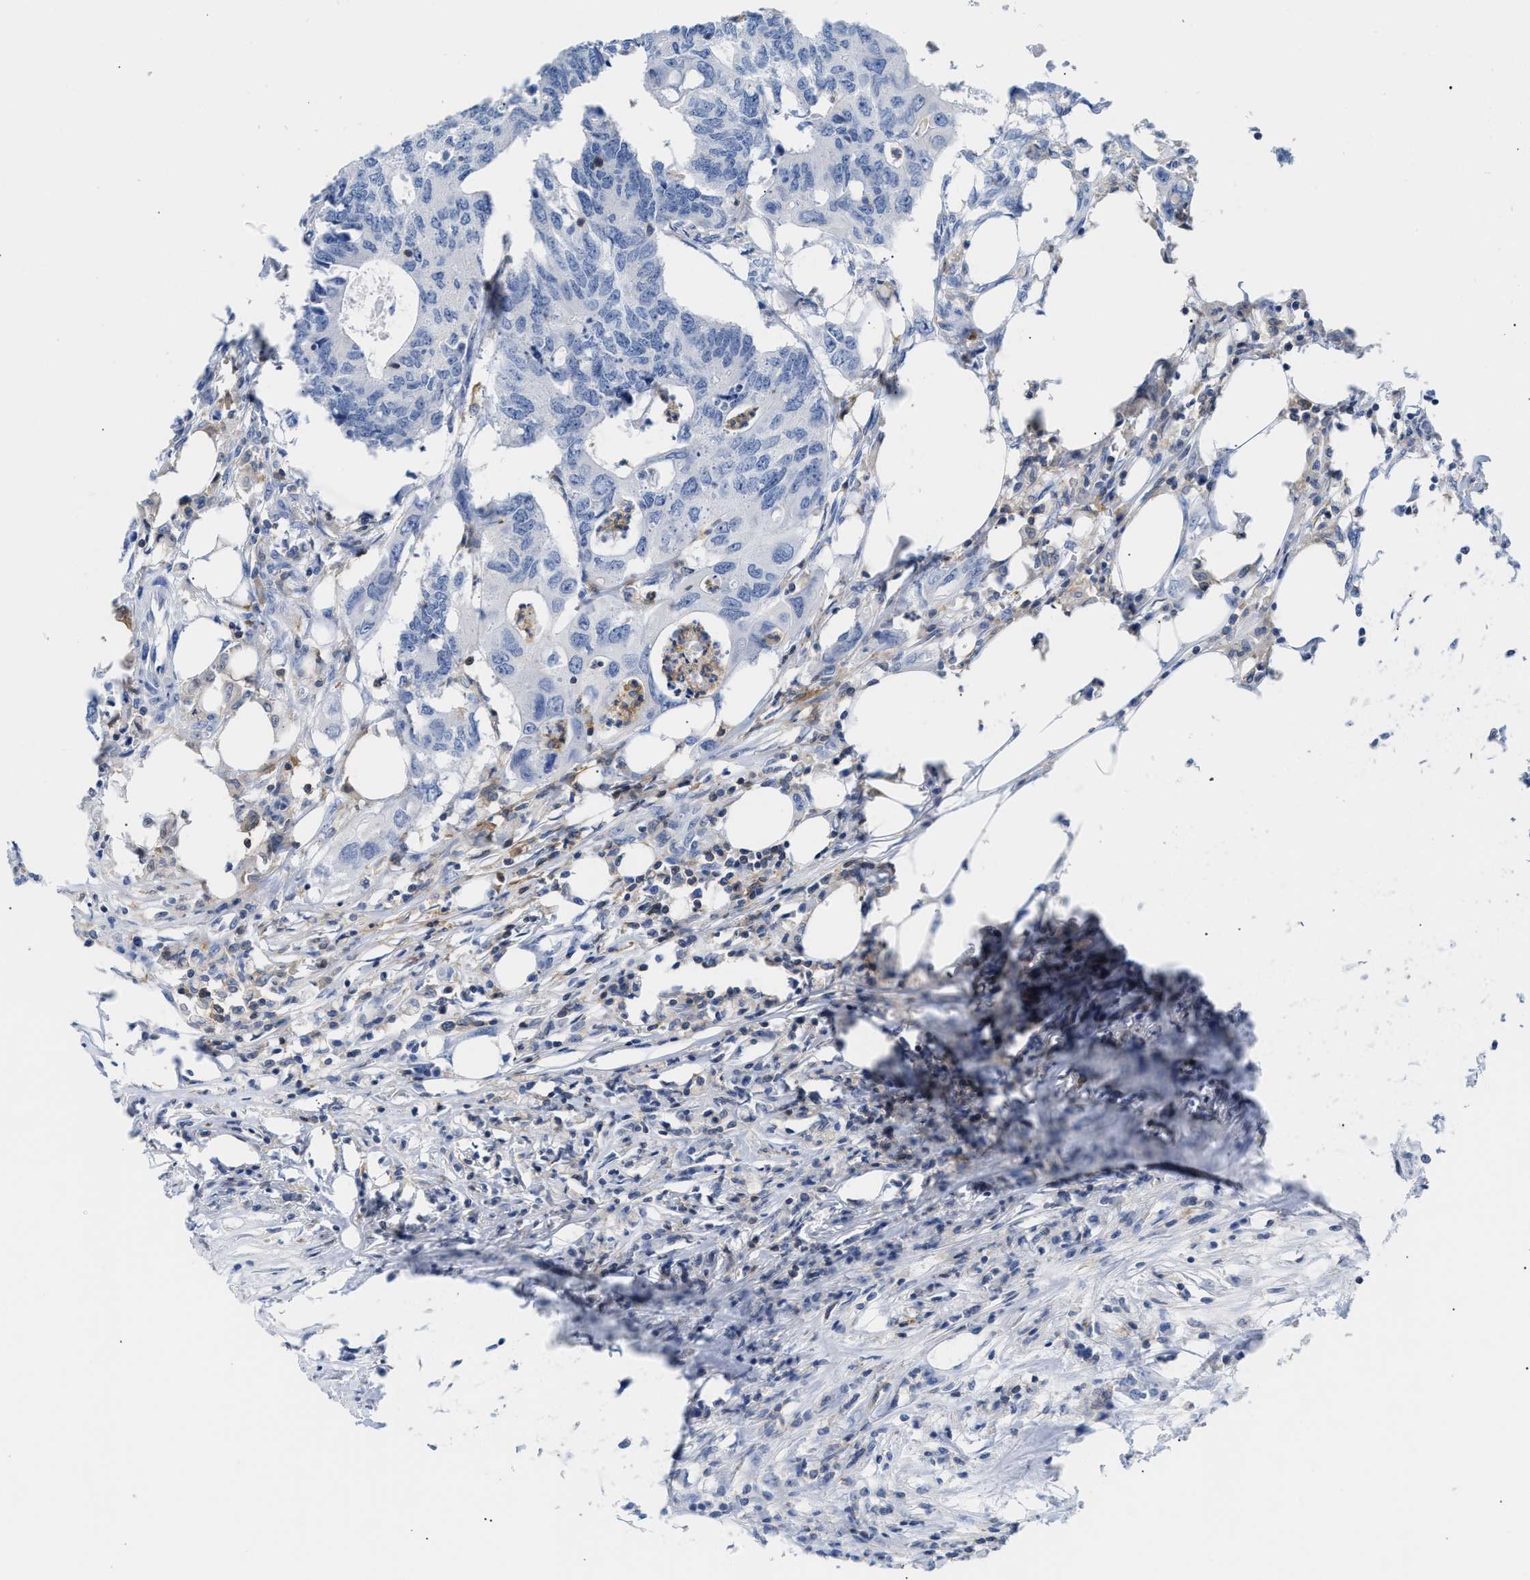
{"staining": {"intensity": "negative", "quantity": "none", "location": "none"}, "tissue": "colorectal cancer", "cell_type": "Tumor cells", "image_type": "cancer", "snomed": [{"axis": "morphology", "description": "Adenocarcinoma, NOS"}, {"axis": "topography", "description": "Colon"}], "caption": "IHC histopathology image of neoplastic tissue: colorectal cancer (adenocarcinoma) stained with DAB reveals no significant protein staining in tumor cells.", "gene": "LCP1", "patient": {"sex": "male", "age": 71}}